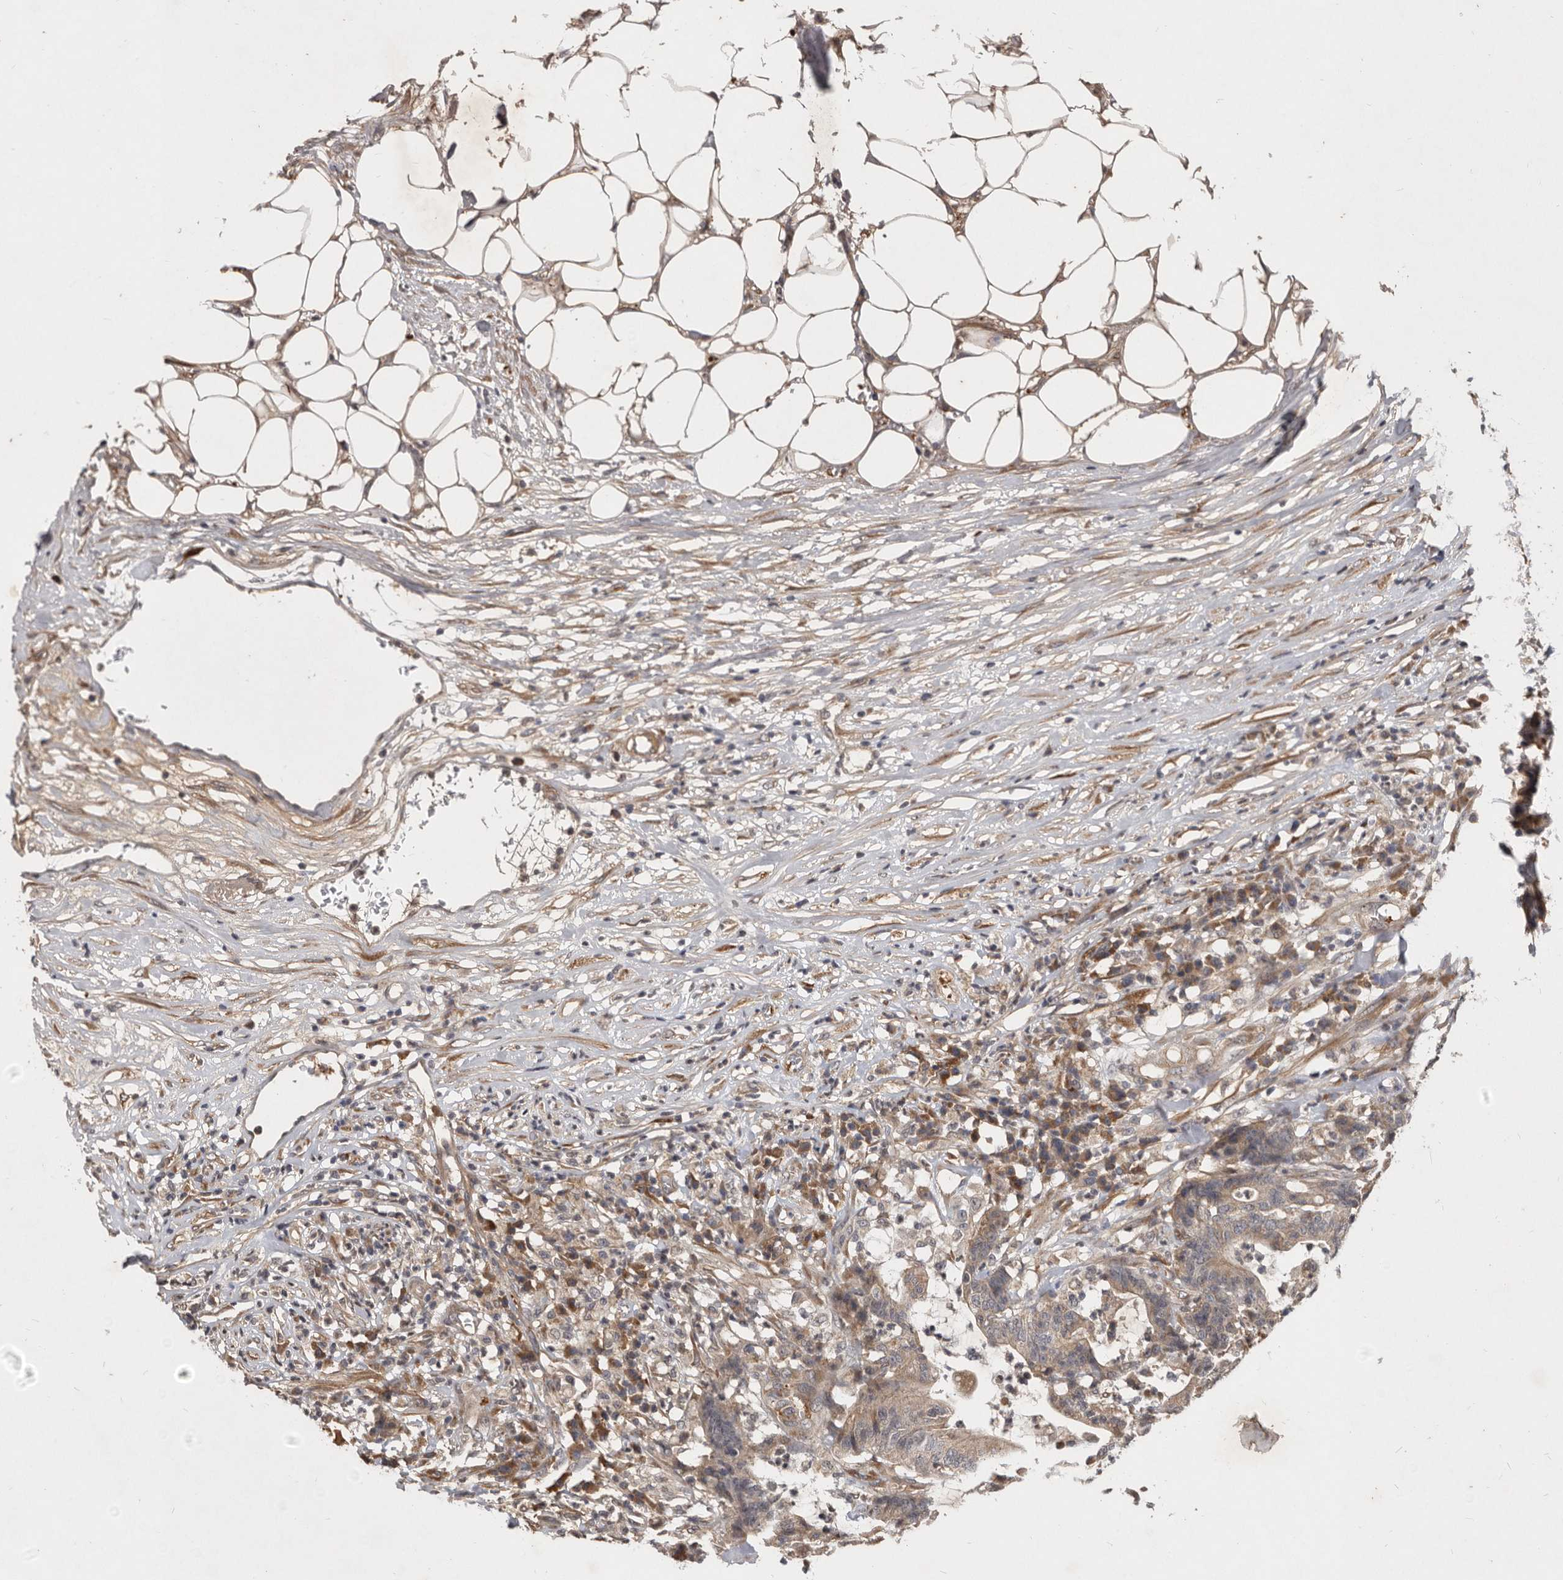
{"staining": {"intensity": "weak", "quantity": ">75%", "location": "cytoplasmic/membranous"}, "tissue": "colorectal cancer", "cell_type": "Tumor cells", "image_type": "cancer", "snomed": [{"axis": "morphology", "description": "Adenocarcinoma, NOS"}, {"axis": "topography", "description": "Colon"}], "caption": "Immunohistochemical staining of colorectal cancer (adenocarcinoma) demonstrates low levels of weak cytoplasmic/membranous positivity in approximately >75% of tumor cells.", "gene": "DNAJC28", "patient": {"sex": "female", "age": 84}}